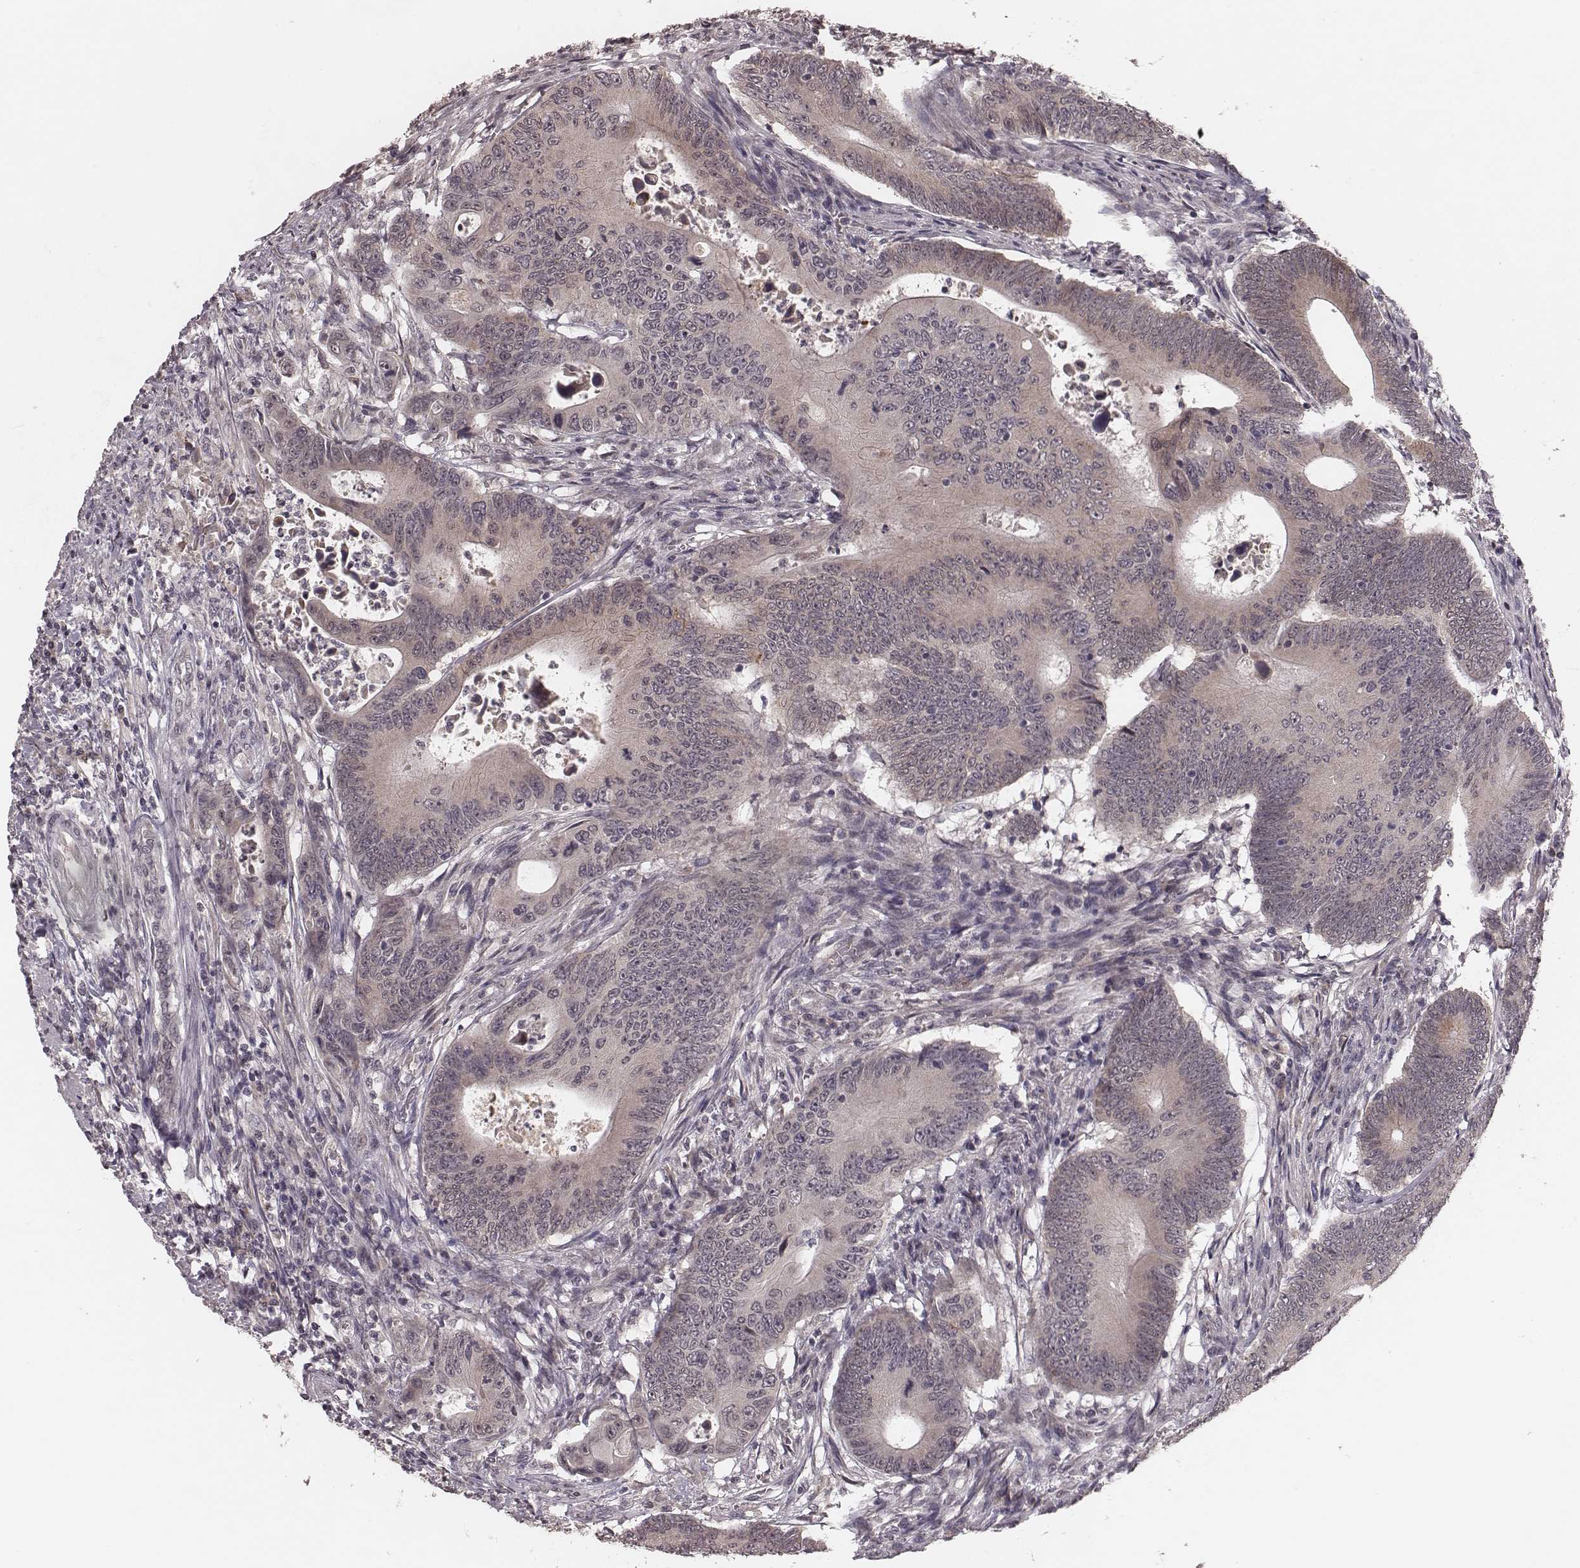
{"staining": {"intensity": "negative", "quantity": "none", "location": "none"}, "tissue": "colorectal cancer", "cell_type": "Tumor cells", "image_type": "cancer", "snomed": [{"axis": "morphology", "description": "Adenocarcinoma, NOS"}, {"axis": "topography", "description": "Colon"}], "caption": "Immunohistochemistry of colorectal adenocarcinoma demonstrates no staining in tumor cells.", "gene": "IL5", "patient": {"sex": "female", "age": 90}}